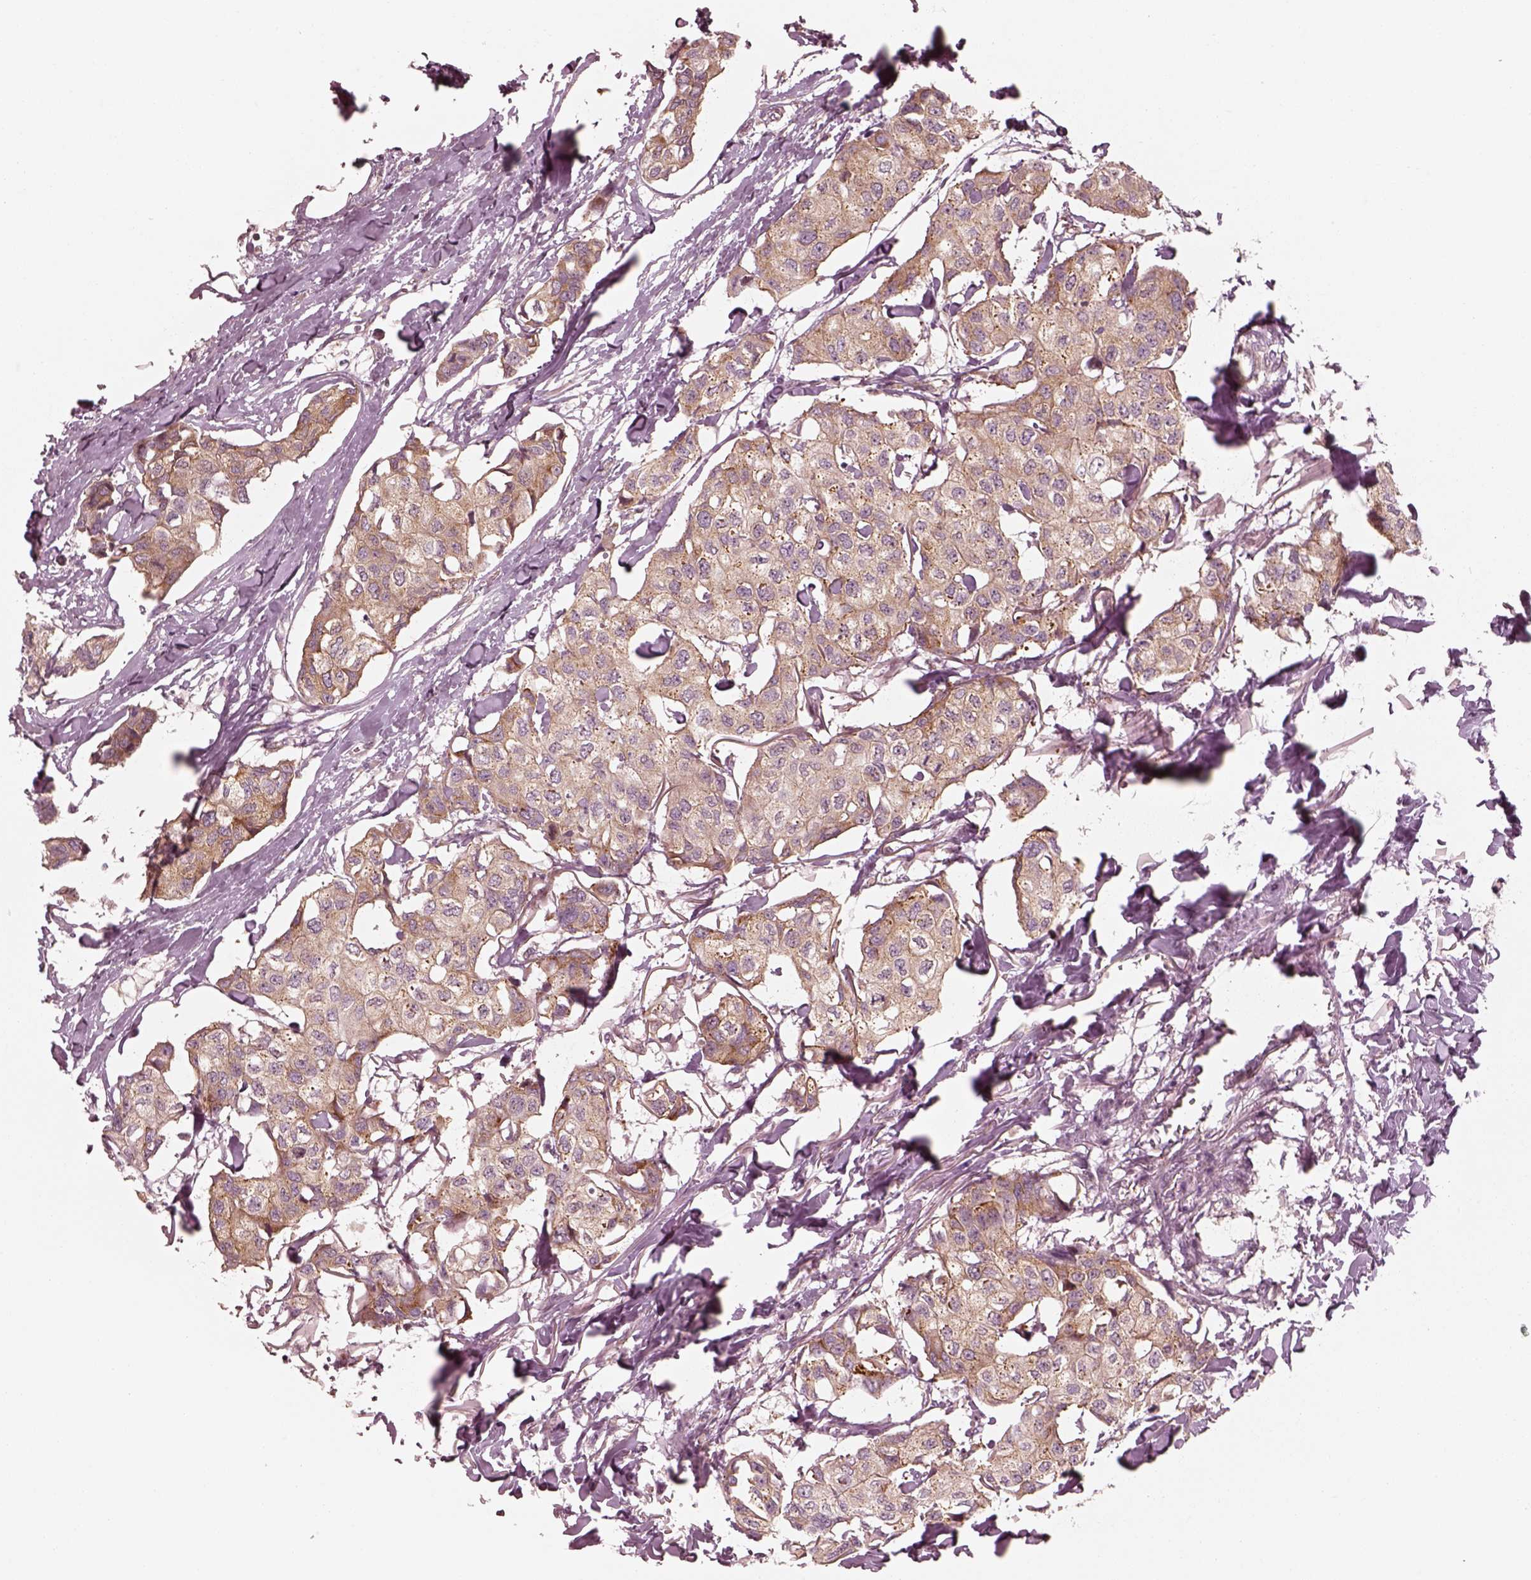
{"staining": {"intensity": "moderate", "quantity": ">75%", "location": "cytoplasmic/membranous"}, "tissue": "breast cancer", "cell_type": "Tumor cells", "image_type": "cancer", "snomed": [{"axis": "morphology", "description": "Duct carcinoma"}, {"axis": "topography", "description": "Breast"}], "caption": "This histopathology image reveals immunohistochemistry (IHC) staining of human infiltrating ductal carcinoma (breast), with medium moderate cytoplasmic/membranous positivity in approximately >75% of tumor cells.", "gene": "CNOT2", "patient": {"sex": "female", "age": 80}}